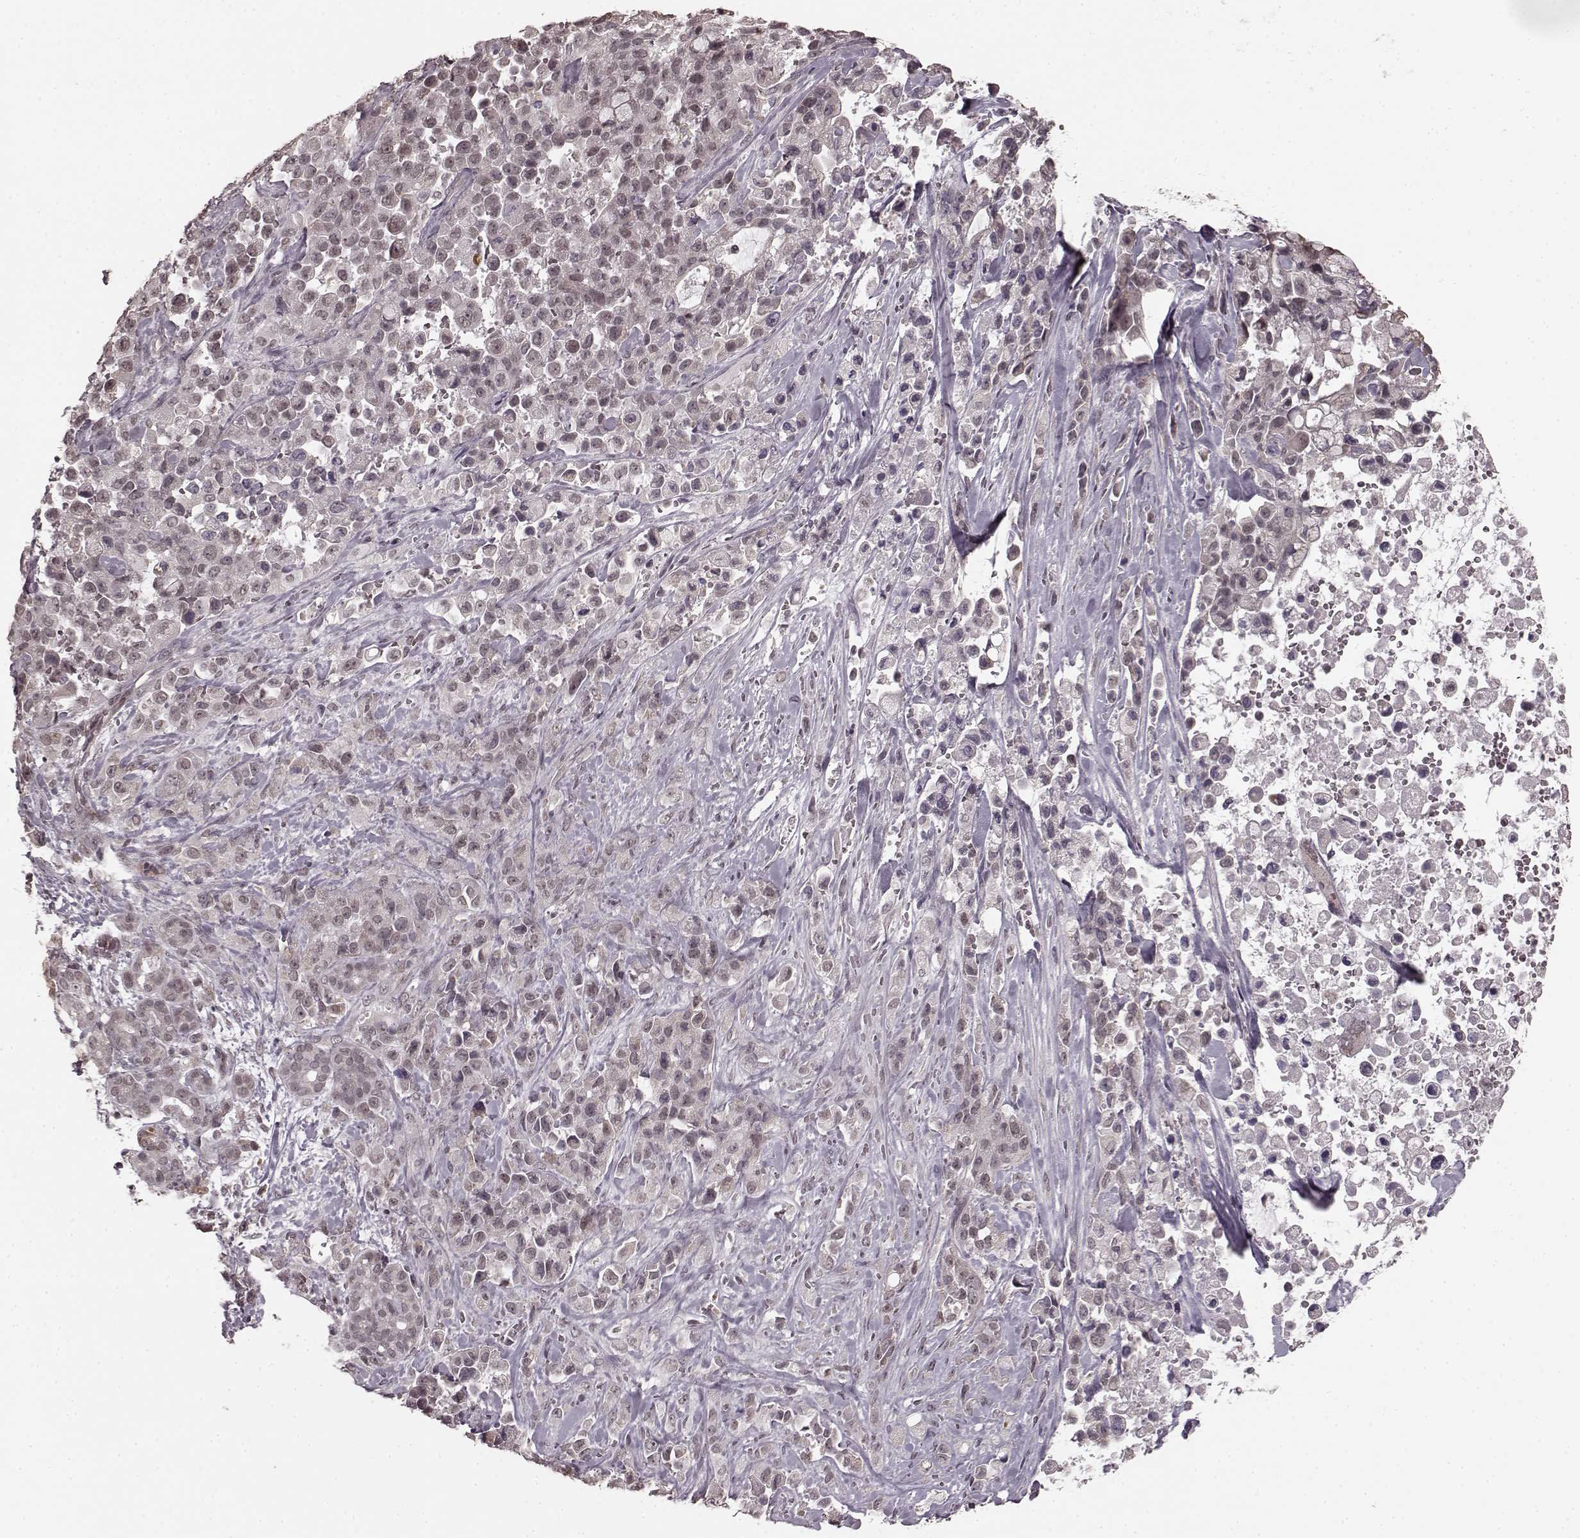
{"staining": {"intensity": "negative", "quantity": "none", "location": "none"}, "tissue": "pancreatic cancer", "cell_type": "Tumor cells", "image_type": "cancer", "snomed": [{"axis": "morphology", "description": "Adenocarcinoma, NOS"}, {"axis": "topography", "description": "Pancreas"}], "caption": "Immunohistochemistry micrograph of neoplastic tissue: pancreatic cancer (adenocarcinoma) stained with DAB exhibits no significant protein positivity in tumor cells.", "gene": "PLCB4", "patient": {"sex": "male", "age": 44}}